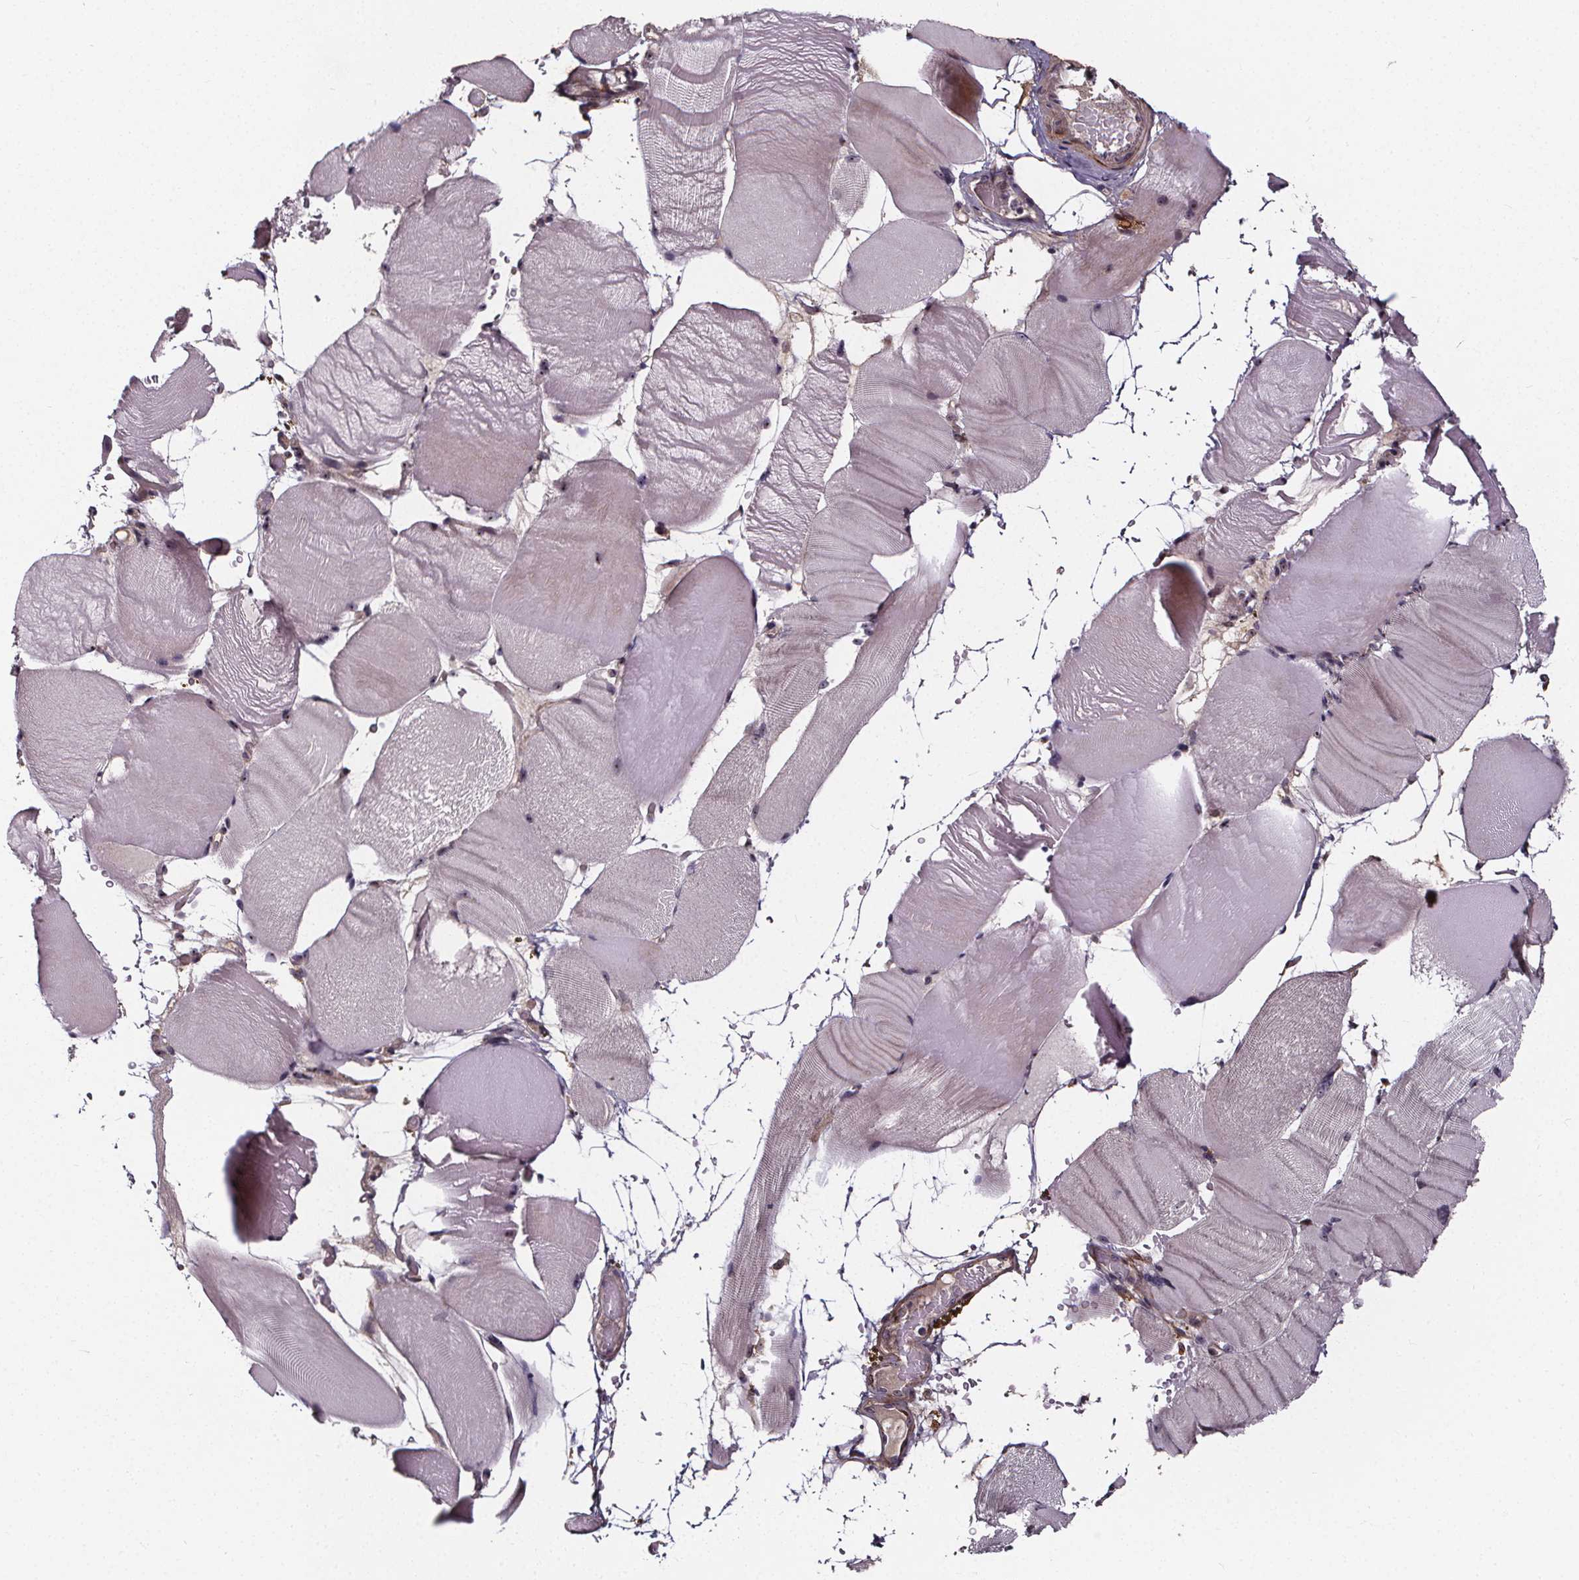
{"staining": {"intensity": "negative", "quantity": "none", "location": "none"}, "tissue": "skeletal muscle", "cell_type": "Myocytes", "image_type": "normal", "snomed": [{"axis": "morphology", "description": "Normal tissue, NOS"}, {"axis": "topography", "description": "Skeletal muscle"}], "caption": "The micrograph reveals no staining of myocytes in normal skeletal muscle.", "gene": "AEBP1", "patient": {"sex": "female", "age": 37}}